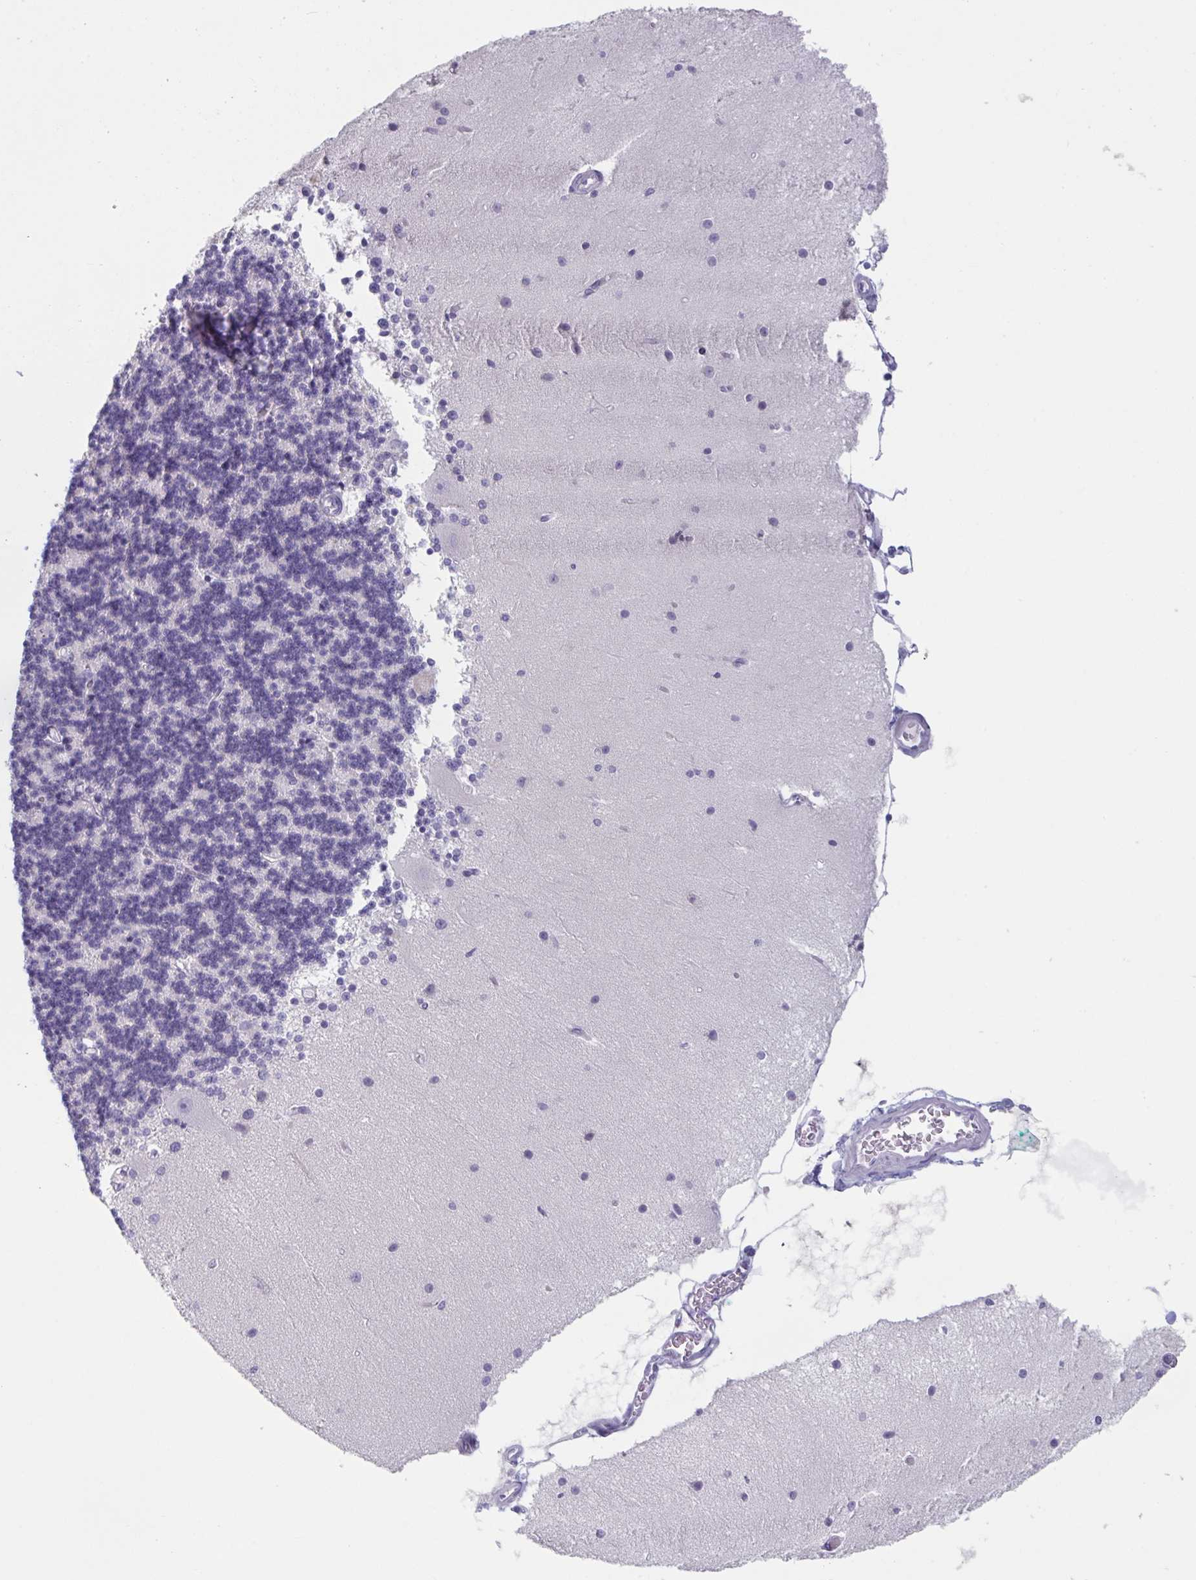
{"staining": {"intensity": "negative", "quantity": "none", "location": "none"}, "tissue": "cerebellum", "cell_type": "Cells in granular layer", "image_type": "normal", "snomed": [{"axis": "morphology", "description": "Normal tissue, NOS"}, {"axis": "topography", "description": "Cerebellum"}], "caption": "DAB (3,3'-diaminobenzidine) immunohistochemical staining of benign cerebellum exhibits no significant expression in cells in granular layer. (DAB immunohistochemistry visualized using brightfield microscopy, high magnification).", "gene": "HSD11B2", "patient": {"sex": "female", "age": 54}}